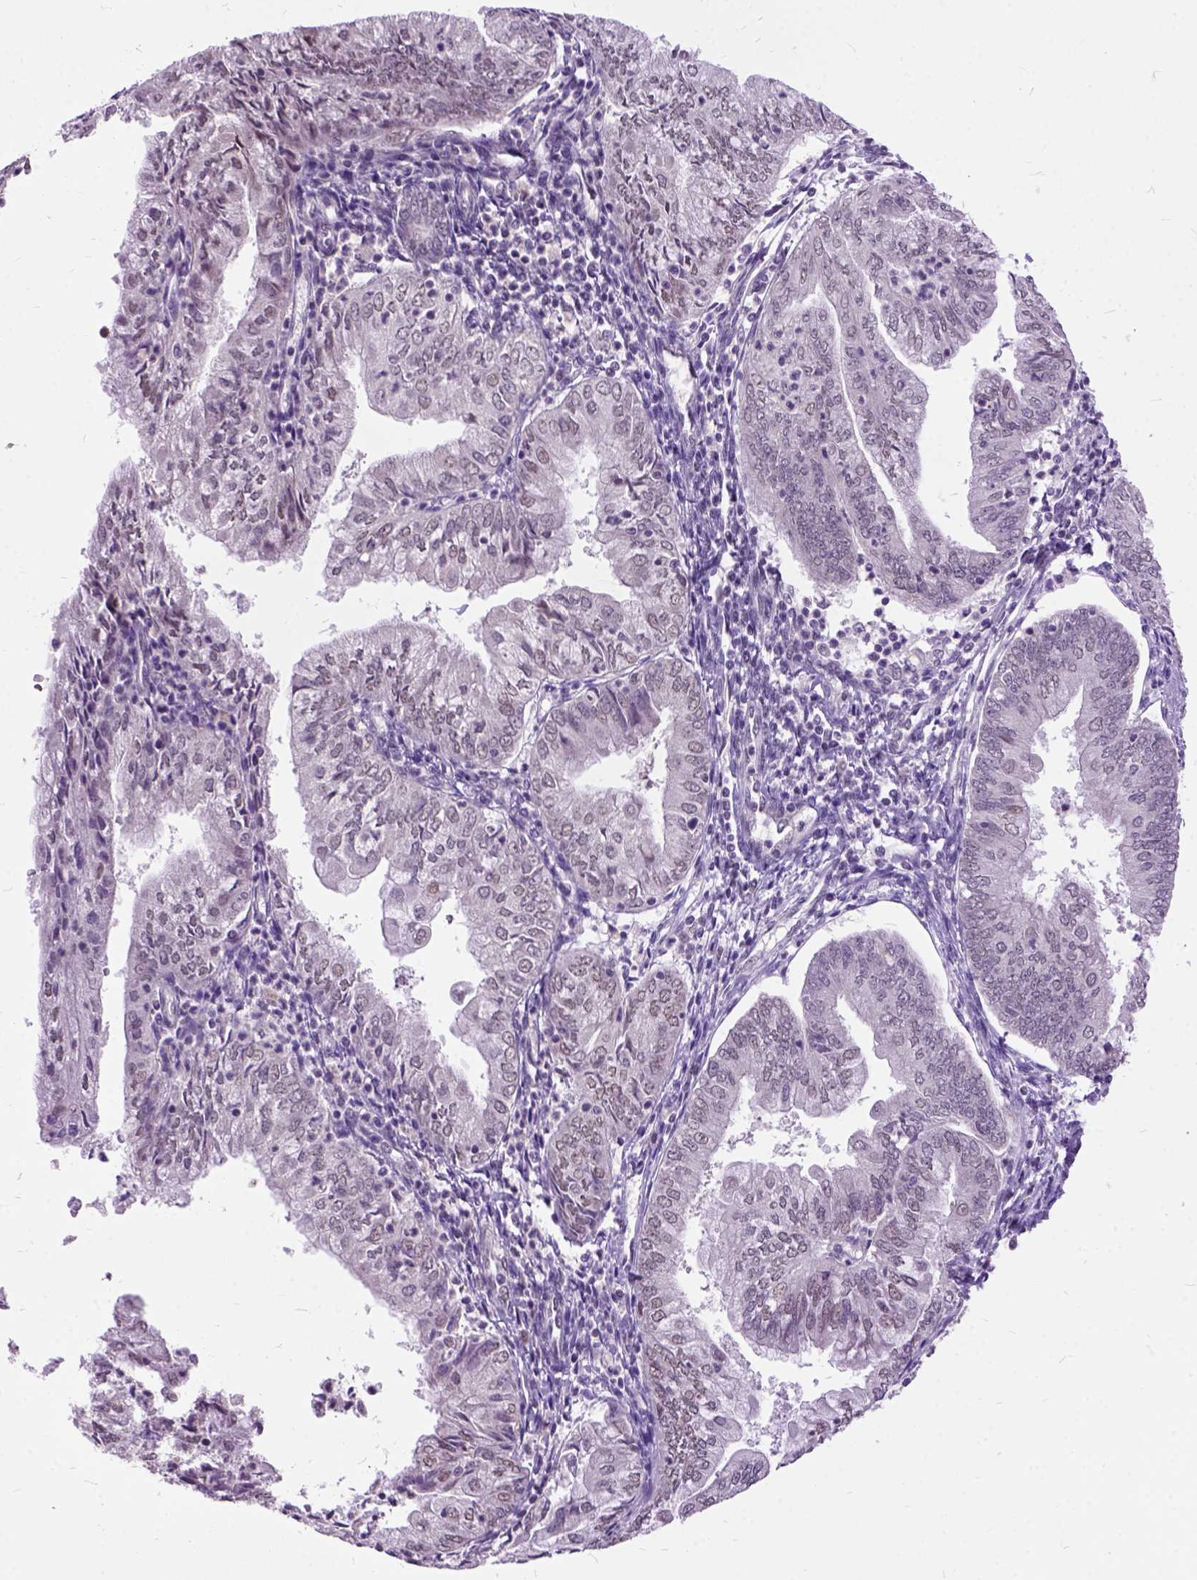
{"staining": {"intensity": "negative", "quantity": "none", "location": "none"}, "tissue": "endometrial cancer", "cell_type": "Tumor cells", "image_type": "cancer", "snomed": [{"axis": "morphology", "description": "Adenocarcinoma, NOS"}, {"axis": "topography", "description": "Endometrium"}], "caption": "This is an immunohistochemistry photomicrograph of human adenocarcinoma (endometrial). There is no positivity in tumor cells.", "gene": "ORC5", "patient": {"sex": "female", "age": 55}}